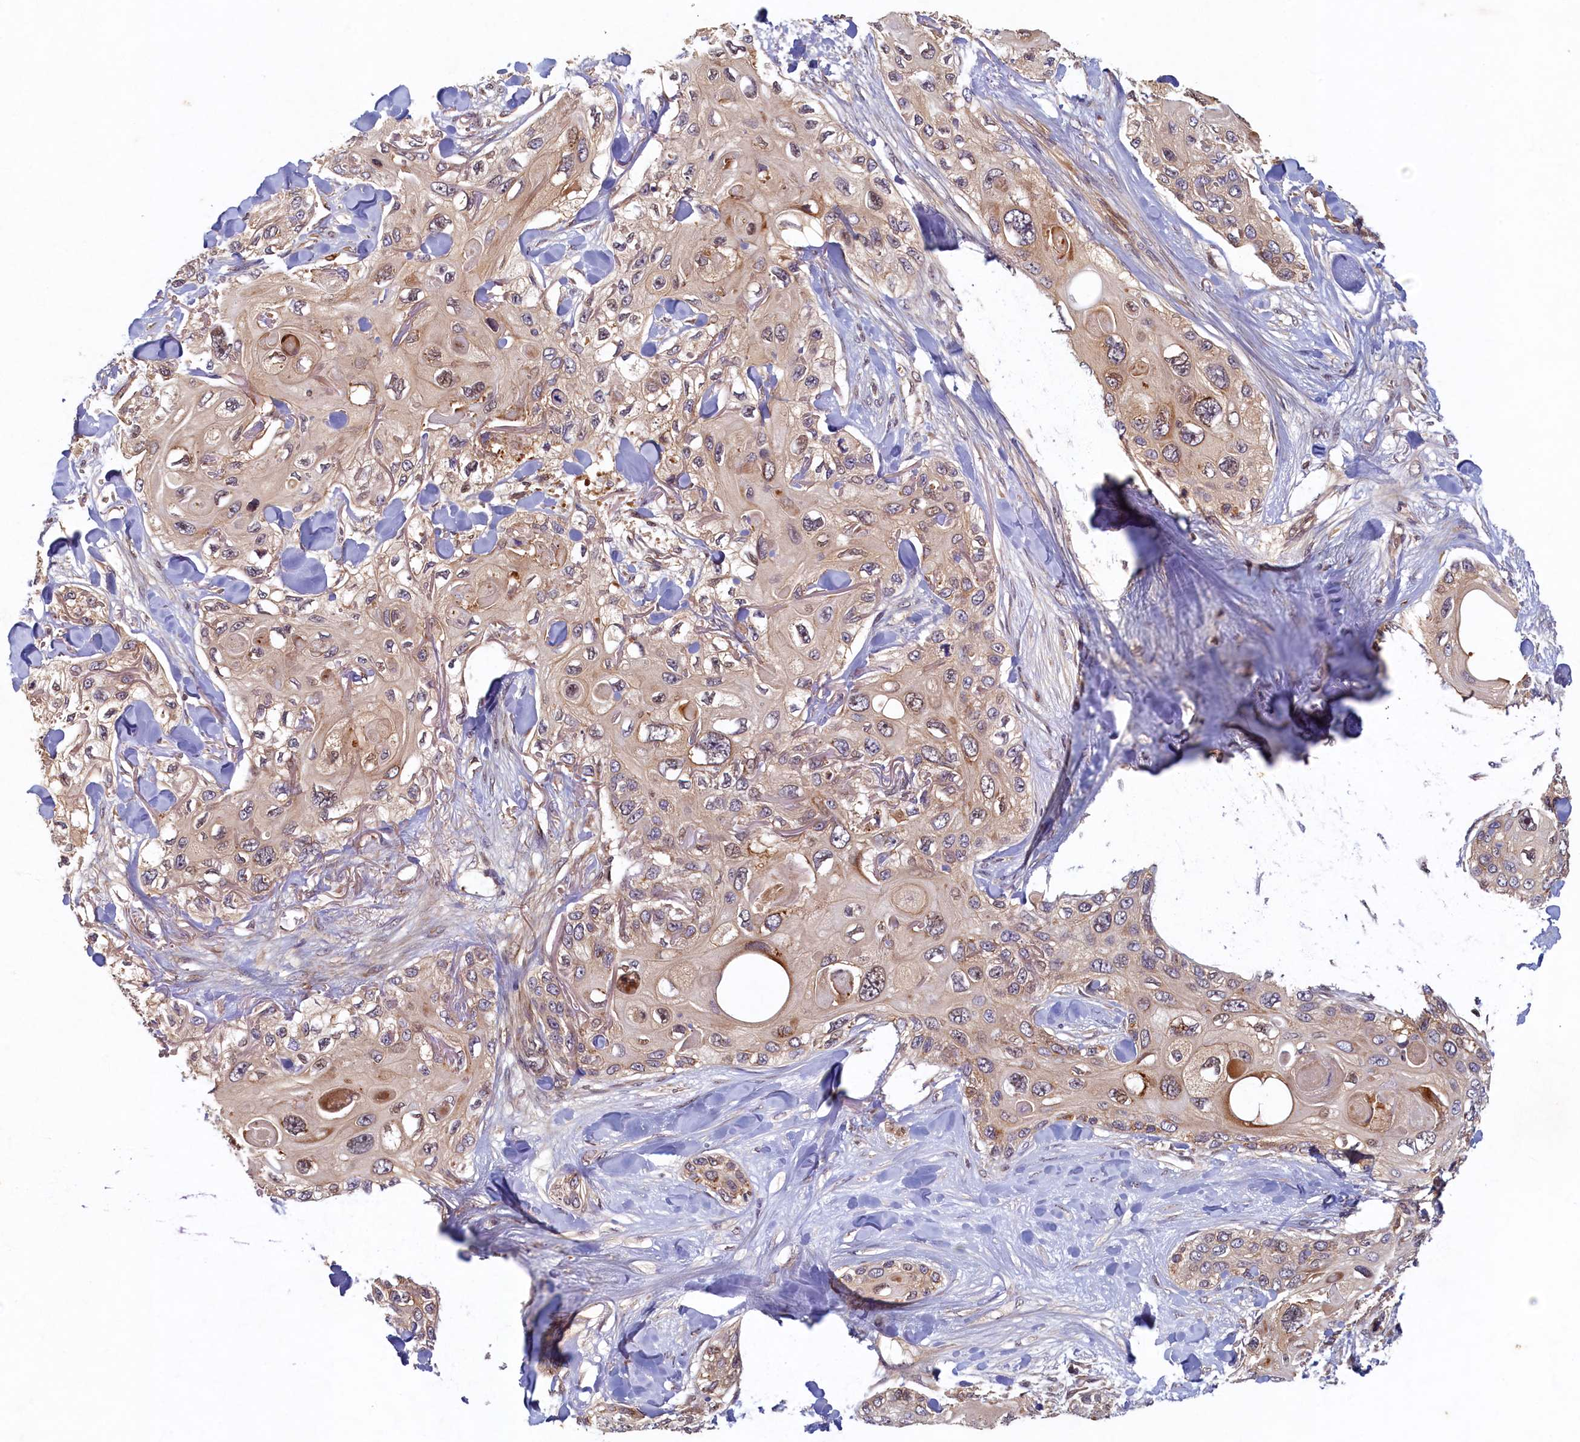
{"staining": {"intensity": "weak", "quantity": "<25%", "location": "cytoplasmic/membranous"}, "tissue": "skin cancer", "cell_type": "Tumor cells", "image_type": "cancer", "snomed": [{"axis": "morphology", "description": "Normal tissue, NOS"}, {"axis": "morphology", "description": "Squamous cell carcinoma, NOS"}, {"axis": "topography", "description": "Skin"}], "caption": "This is a micrograph of immunohistochemistry (IHC) staining of skin squamous cell carcinoma, which shows no positivity in tumor cells.", "gene": "LCMT2", "patient": {"sex": "male", "age": 72}}